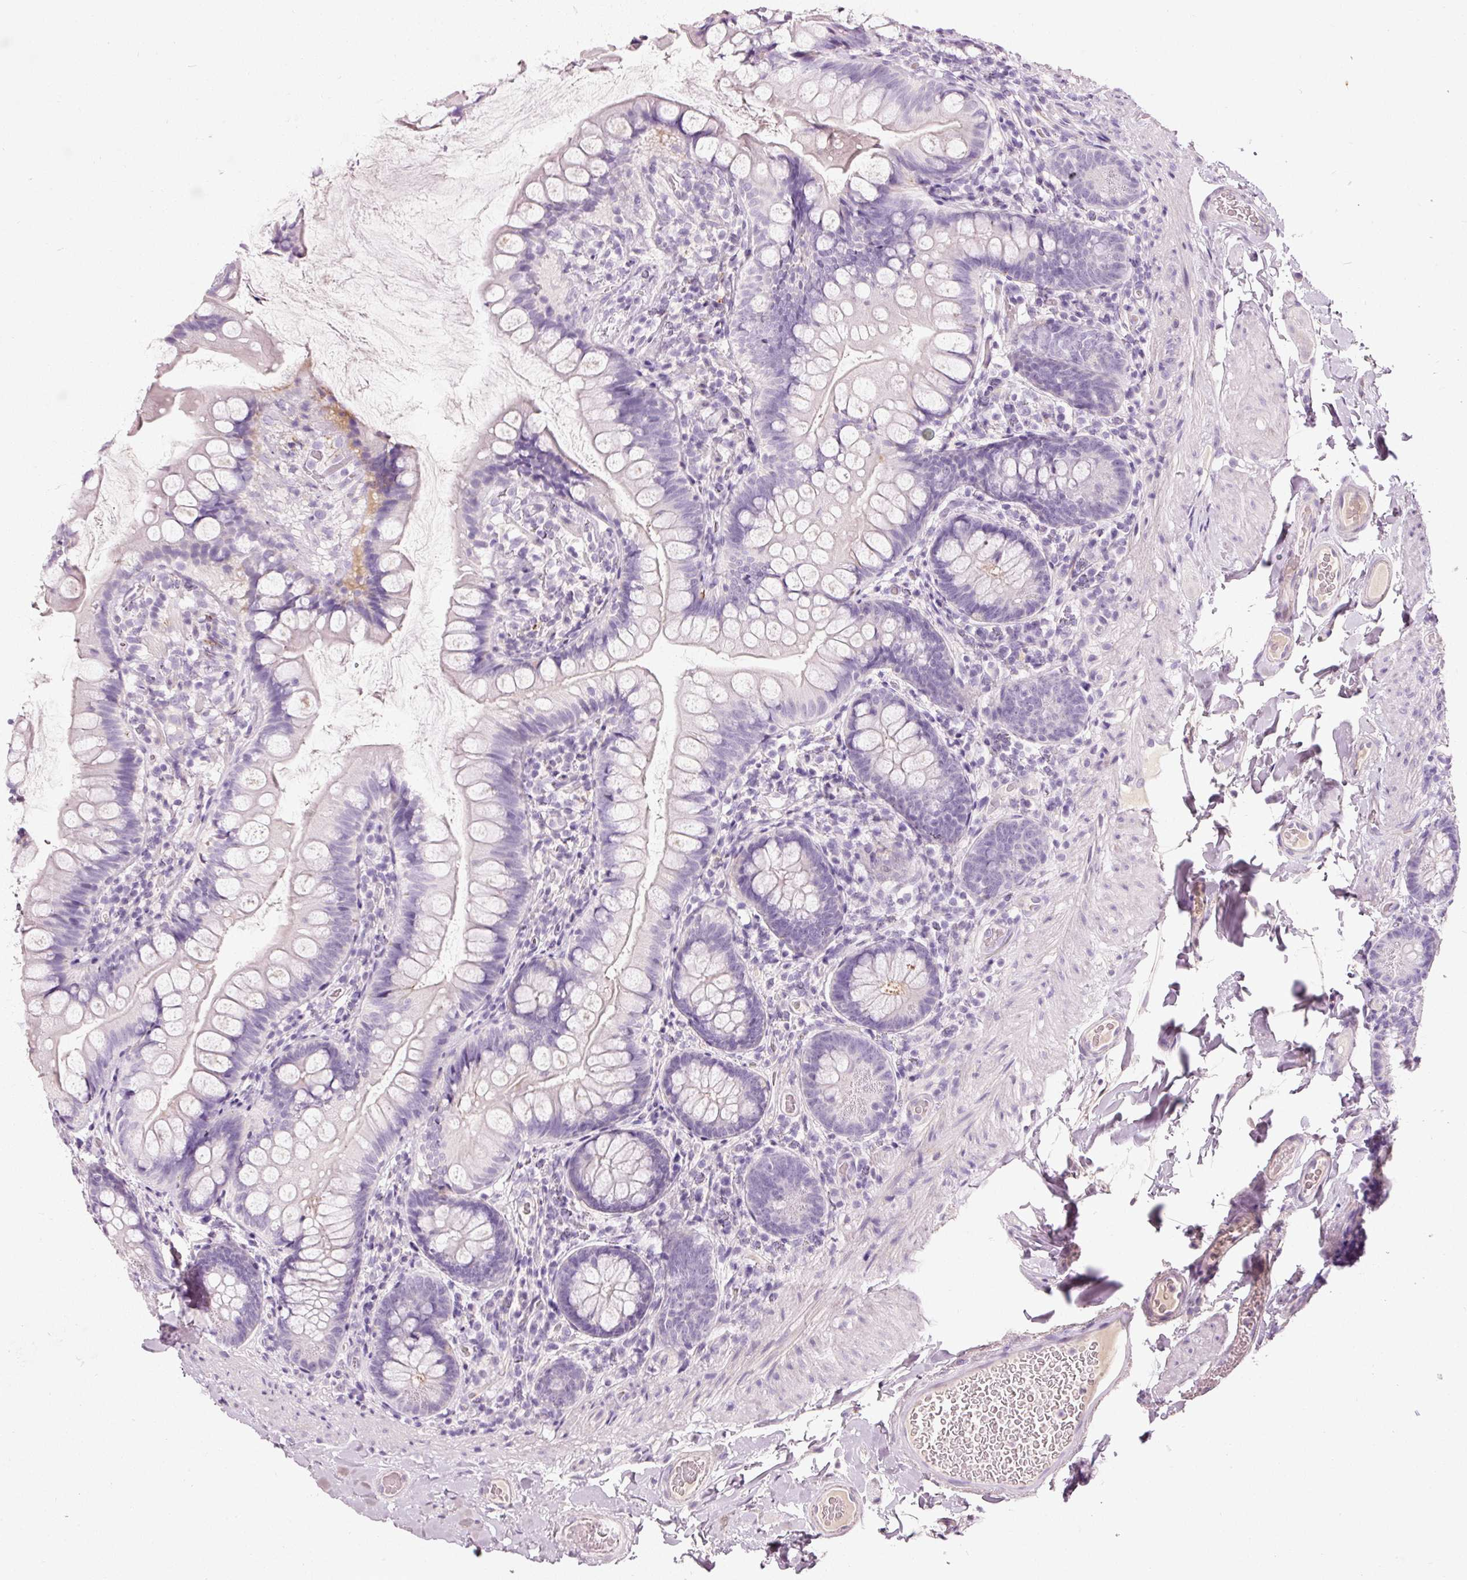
{"staining": {"intensity": "weak", "quantity": "<25%", "location": "cytoplasmic/membranous"}, "tissue": "small intestine", "cell_type": "Glandular cells", "image_type": "normal", "snomed": [{"axis": "morphology", "description": "Normal tissue, NOS"}, {"axis": "topography", "description": "Small intestine"}], "caption": "DAB immunohistochemical staining of benign human small intestine reveals no significant staining in glandular cells. (DAB (3,3'-diaminobenzidine) IHC, high magnification).", "gene": "MUC5AC", "patient": {"sex": "male", "age": 70}}